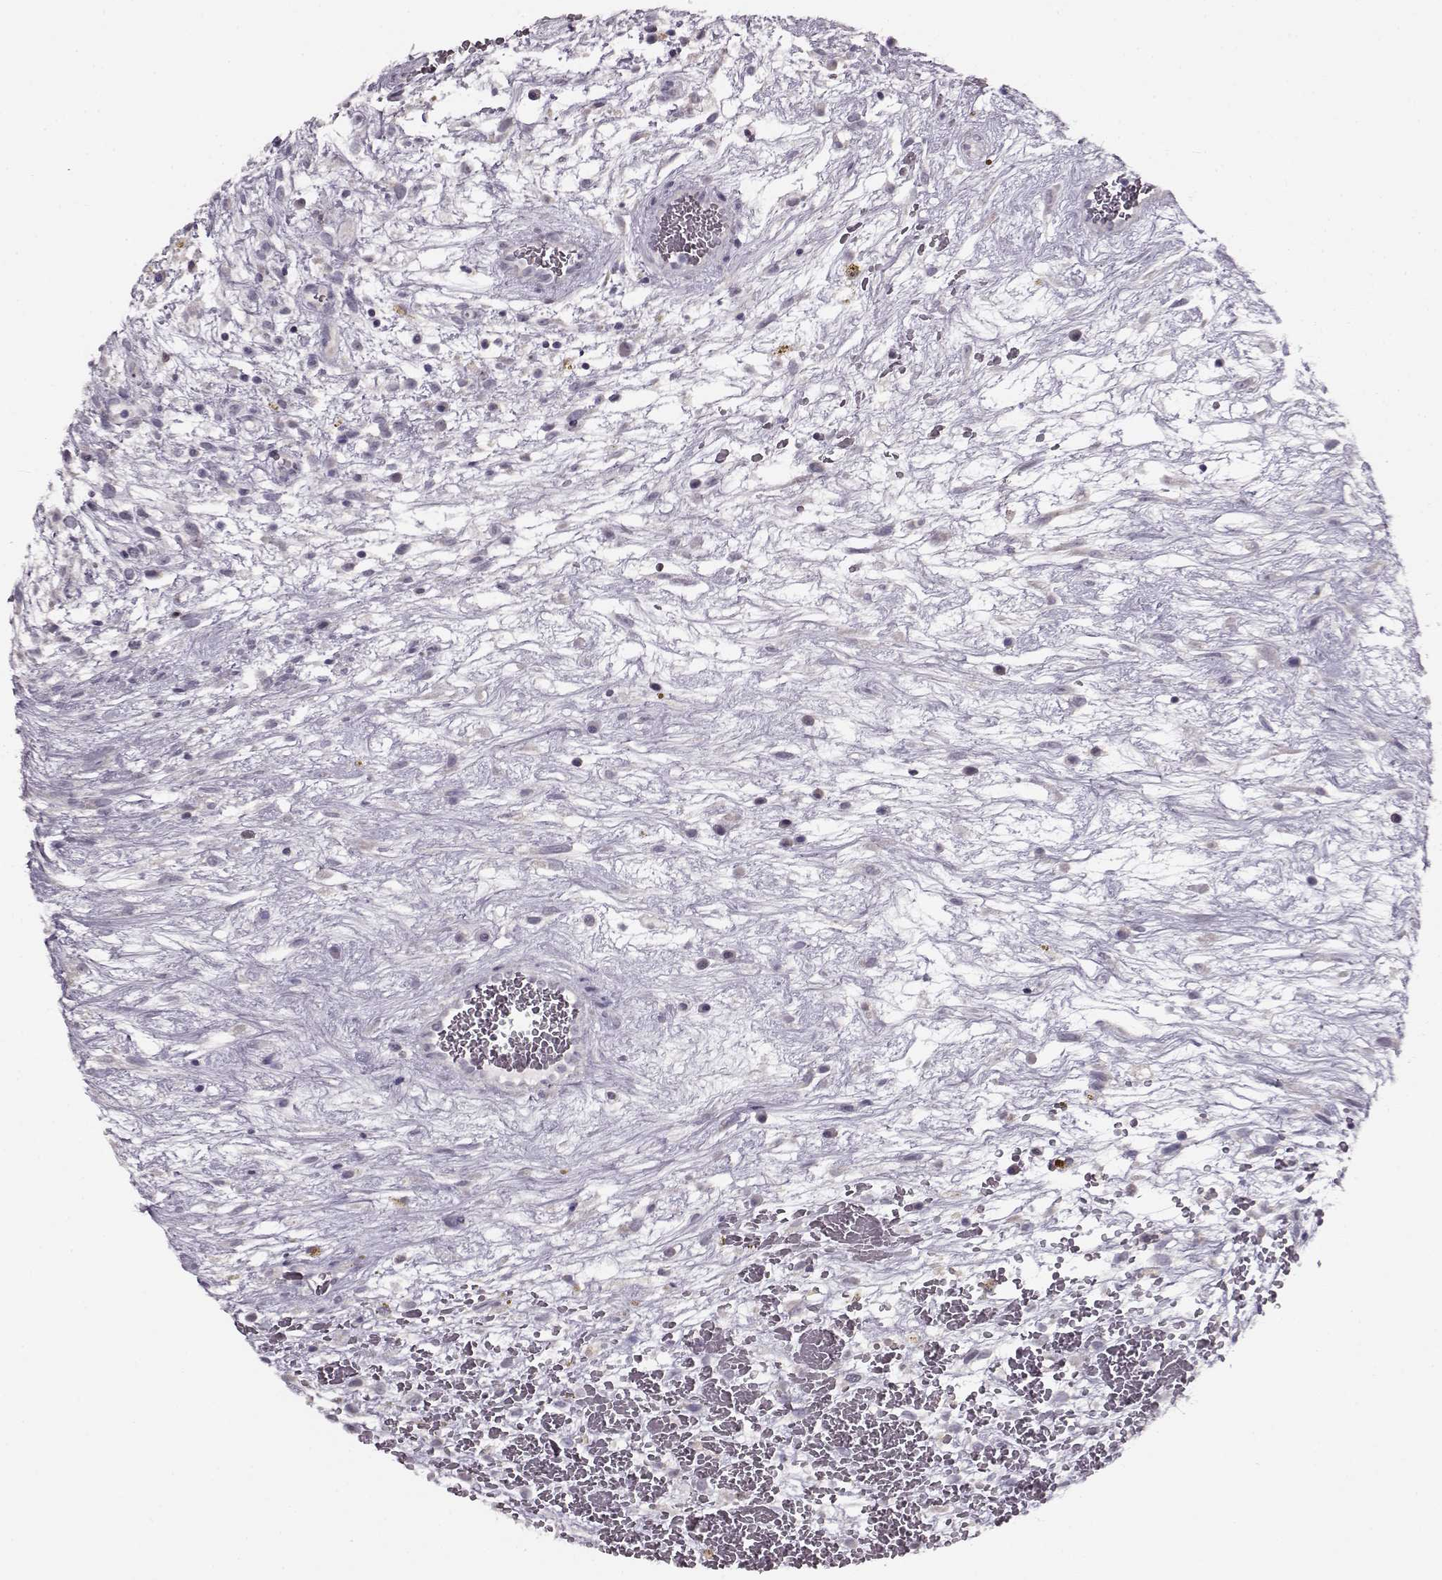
{"staining": {"intensity": "negative", "quantity": "none", "location": "none"}, "tissue": "testis cancer", "cell_type": "Tumor cells", "image_type": "cancer", "snomed": [{"axis": "morphology", "description": "Normal tissue, NOS"}, {"axis": "morphology", "description": "Carcinoma, Embryonal, NOS"}, {"axis": "topography", "description": "Testis"}], "caption": "Human testis cancer (embryonal carcinoma) stained for a protein using immunohistochemistry (IHC) displays no staining in tumor cells.", "gene": "RP1L1", "patient": {"sex": "male", "age": 32}}